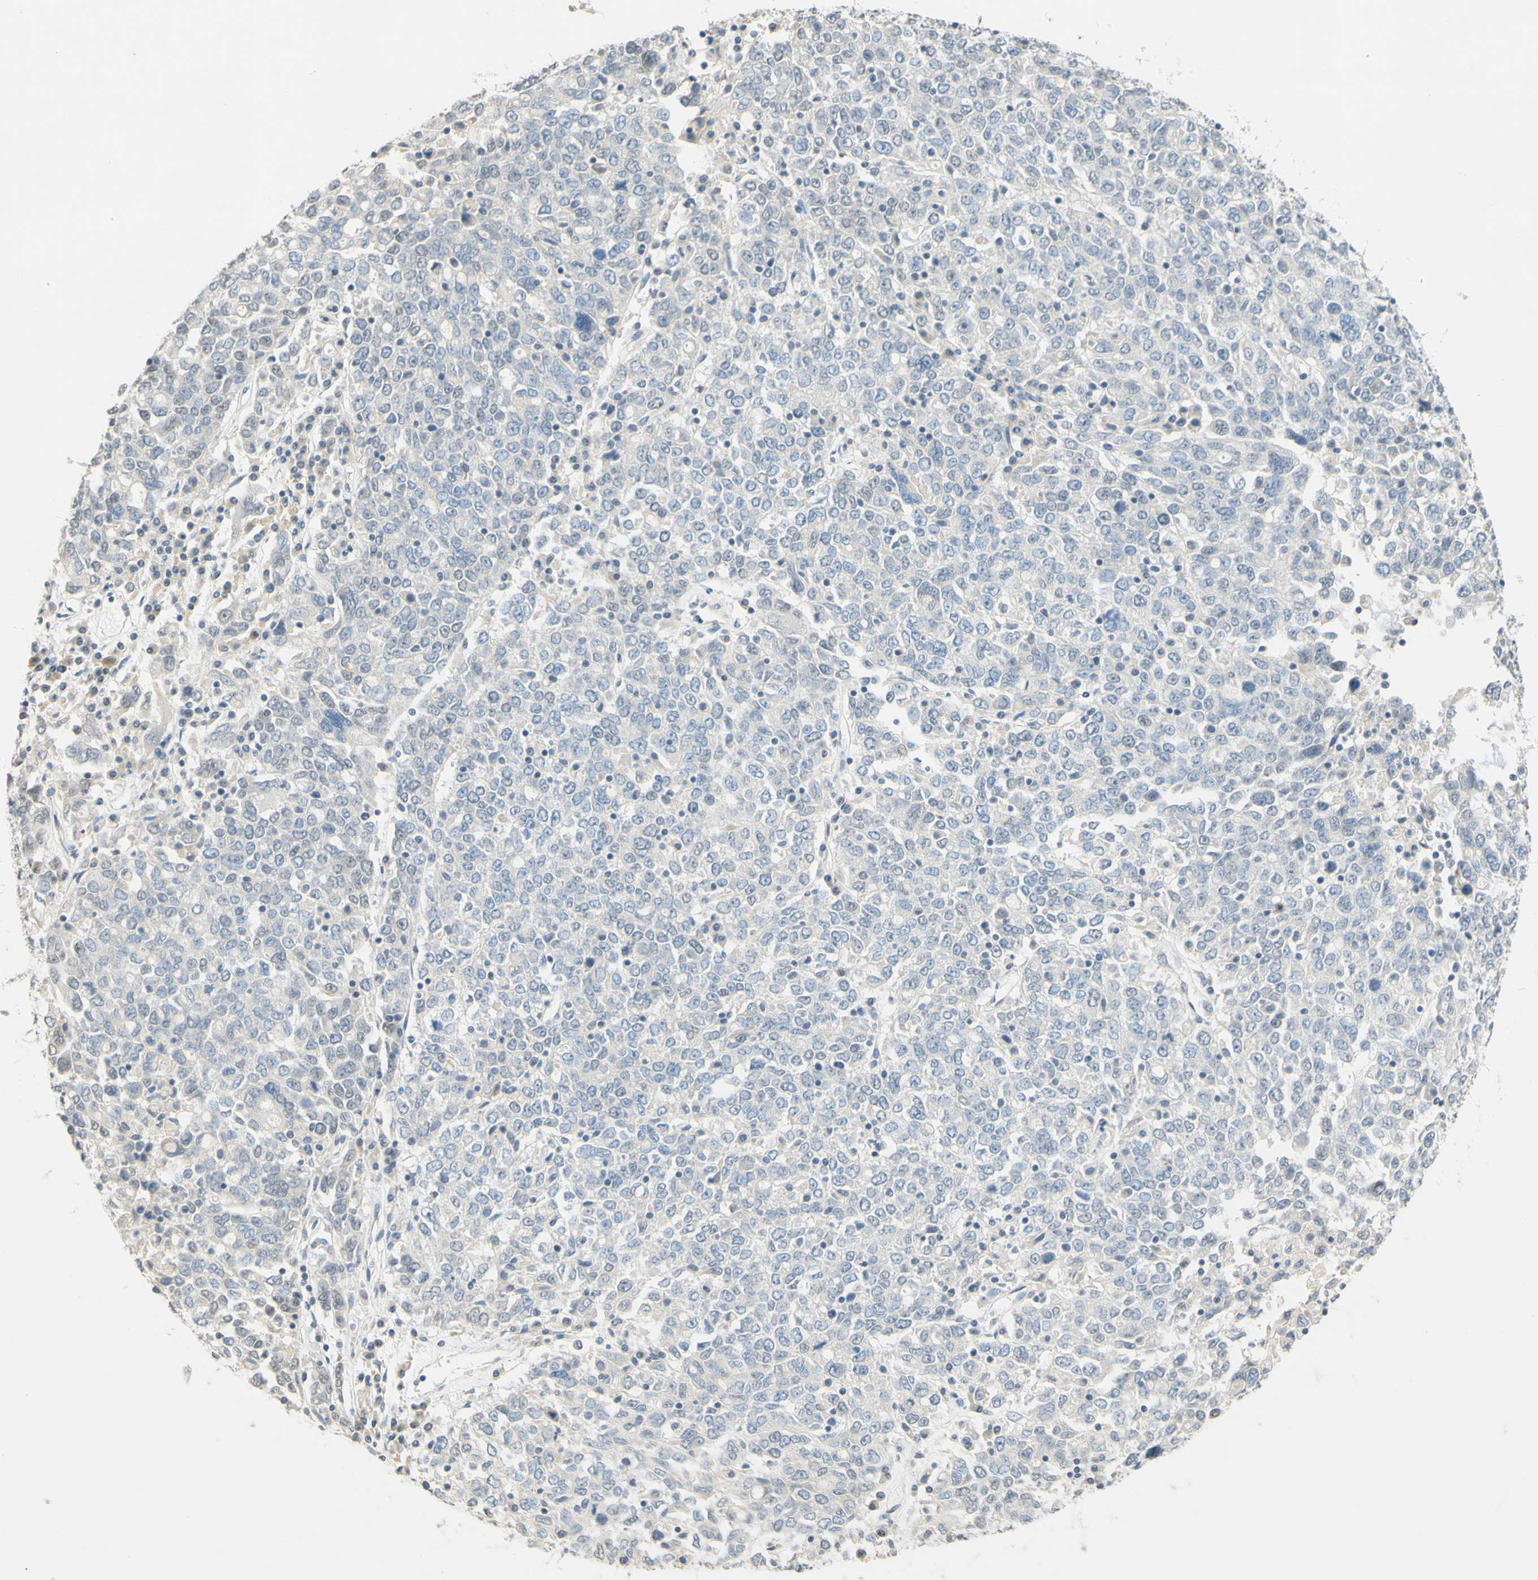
{"staining": {"intensity": "weak", "quantity": "<25%", "location": "cytoplasmic/membranous"}, "tissue": "ovarian cancer", "cell_type": "Tumor cells", "image_type": "cancer", "snomed": [{"axis": "morphology", "description": "Carcinoma, endometroid"}, {"axis": "topography", "description": "Ovary"}], "caption": "Immunohistochemistry histopathology image of neoplastic tissue: ovarian cancer (endometroid carcinoma) stained with DAB displays no significant protein positivity in tumor cells. The staining was performed using DAB (3,3'-diaminobenzidine) to visualize the protein expression in brown, while the nuclei were stained in blue with hematoxylin (Magnification: 20x).", "gene": "MAG", "patient": {"sex": "female", "age": 62}}